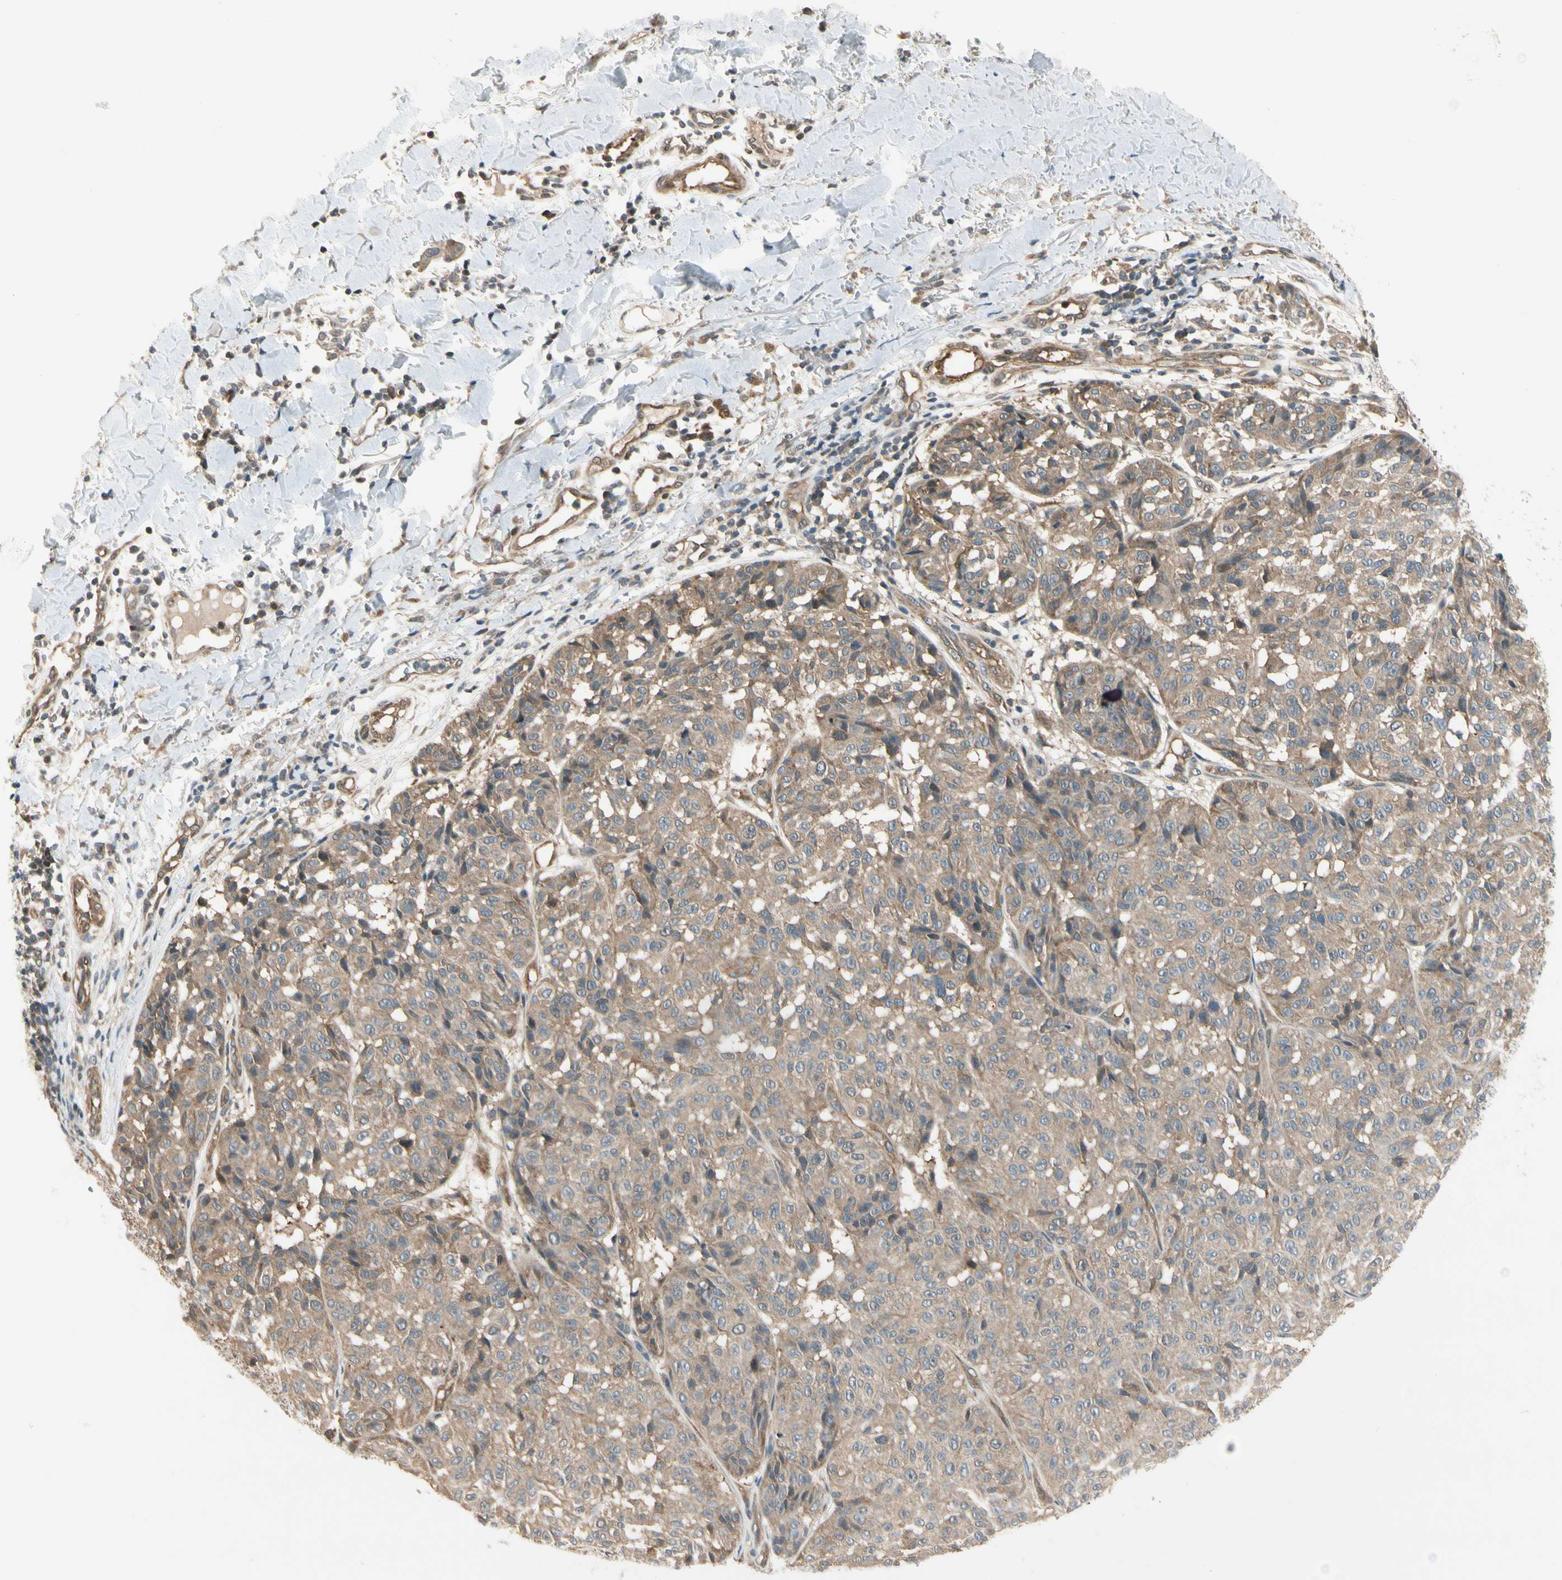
{"staining": {"intensity": "weak", "quantity": ">75%", "location": "cytoplasmic/membranous"}, "tissue": "melanoma", "cell_type": "Tumor cells", "image_type": "cancer", "snomed": [{"axis": "morphology", "description": "Malignant melanoma, NOS"}, {"axis": "topography", "description": "Skin"}], "caption": "Melanoma stained with a brown dye exhibits weak cytoplasmic/membranous positive staining in approximately >75% of tumor cells.", "gene": "RASGRF1", "patient": {"sex": "female", "age": 46}}